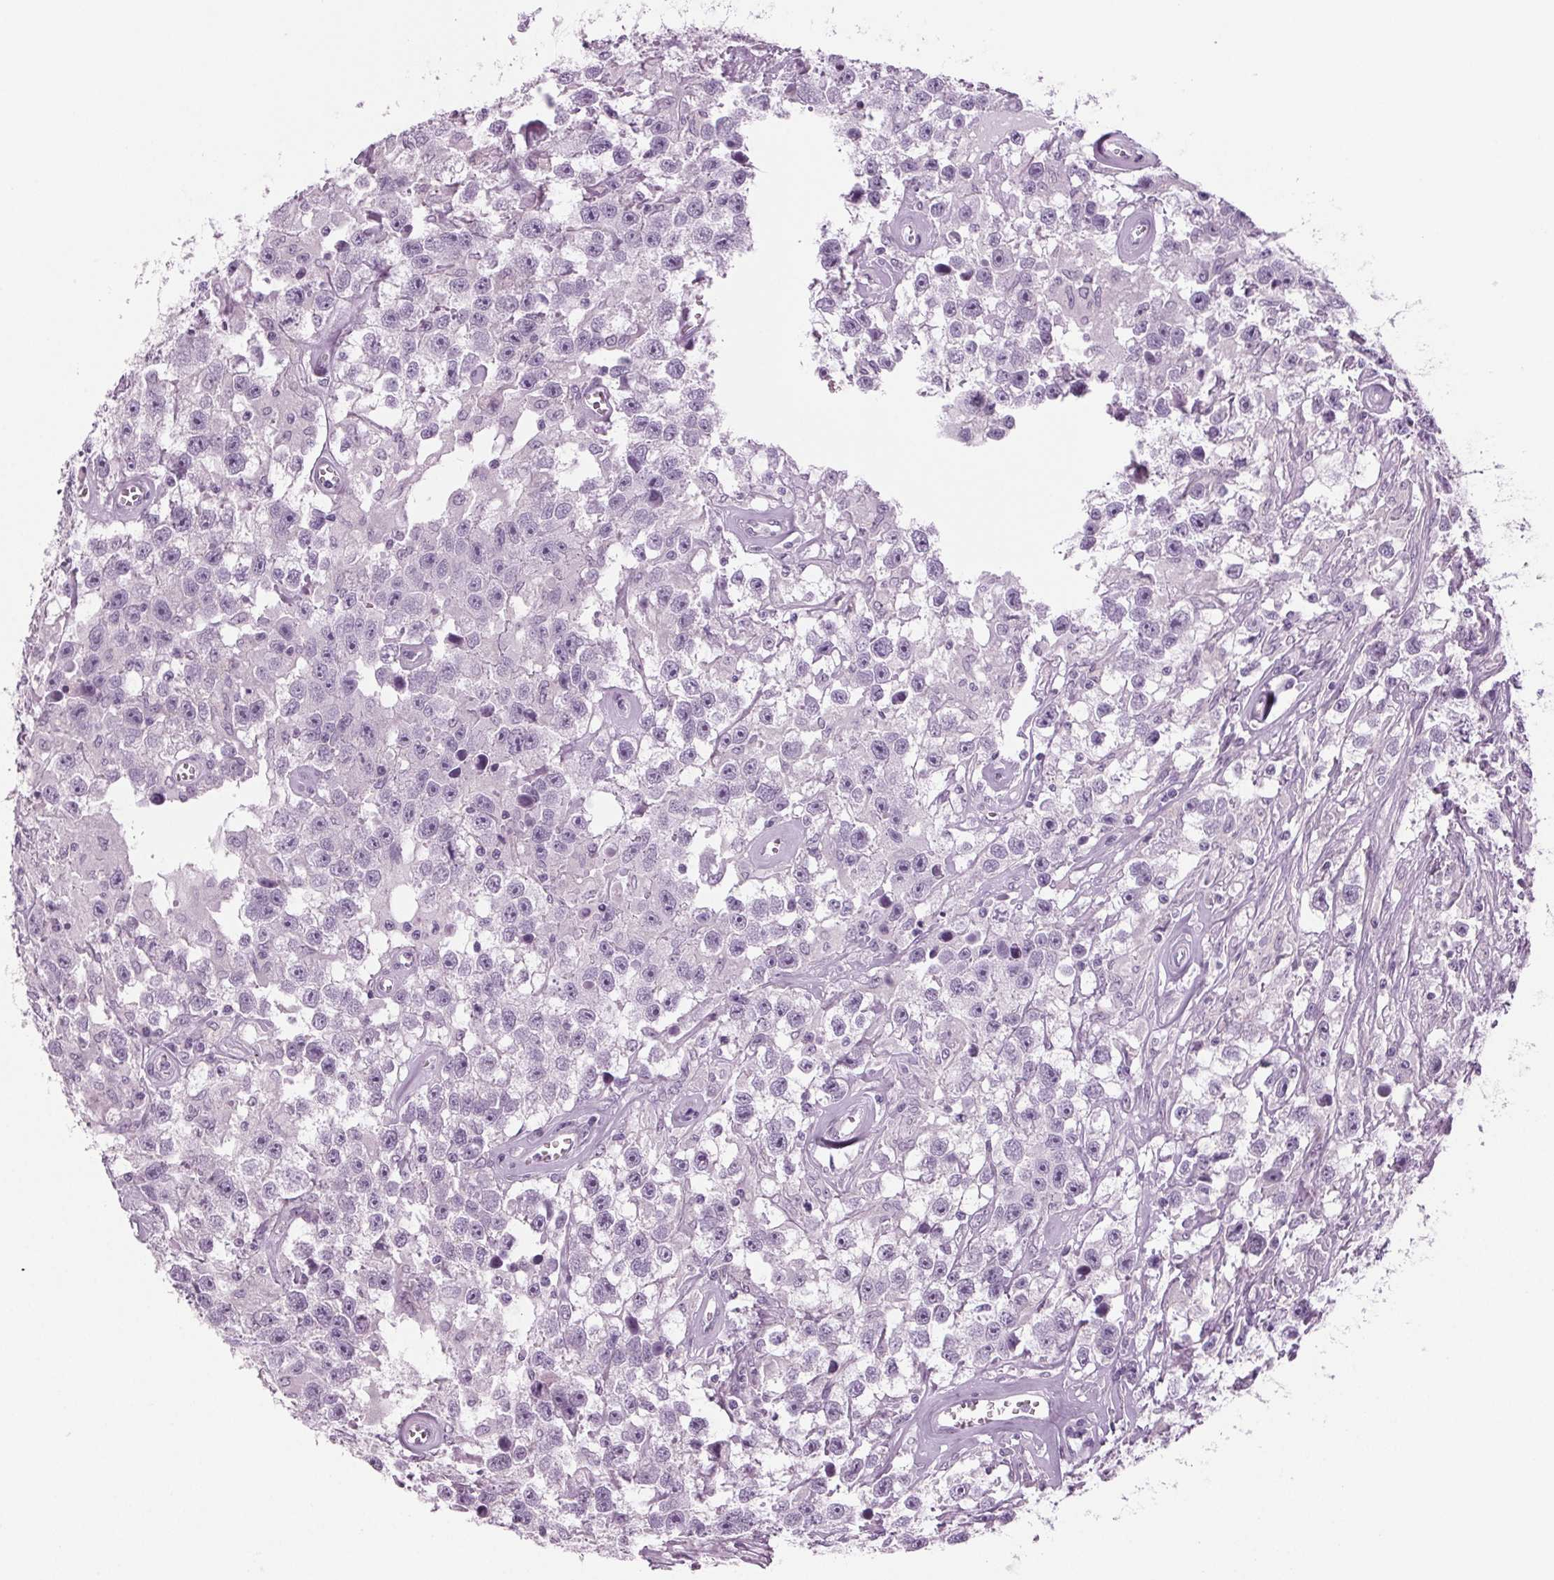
{"staining": {"intensity": "negative", "quantity": "none", "location": "none"}, "tissue": "testis cancer", "cell_type": "Tumor cells", "image_type": "cancer", "snomed": [{"axis": "morphology", "description": "Seminoma, NOS"}, {"axis": "topography", "description": "Testis"}], "caption": "Immunohistochemistry (IHC) of human seminoma (testis) demonstrates no positivity in tumor cells.", "gene": "BHLHE22", "patient": {"sex": "male", "age": 43}}